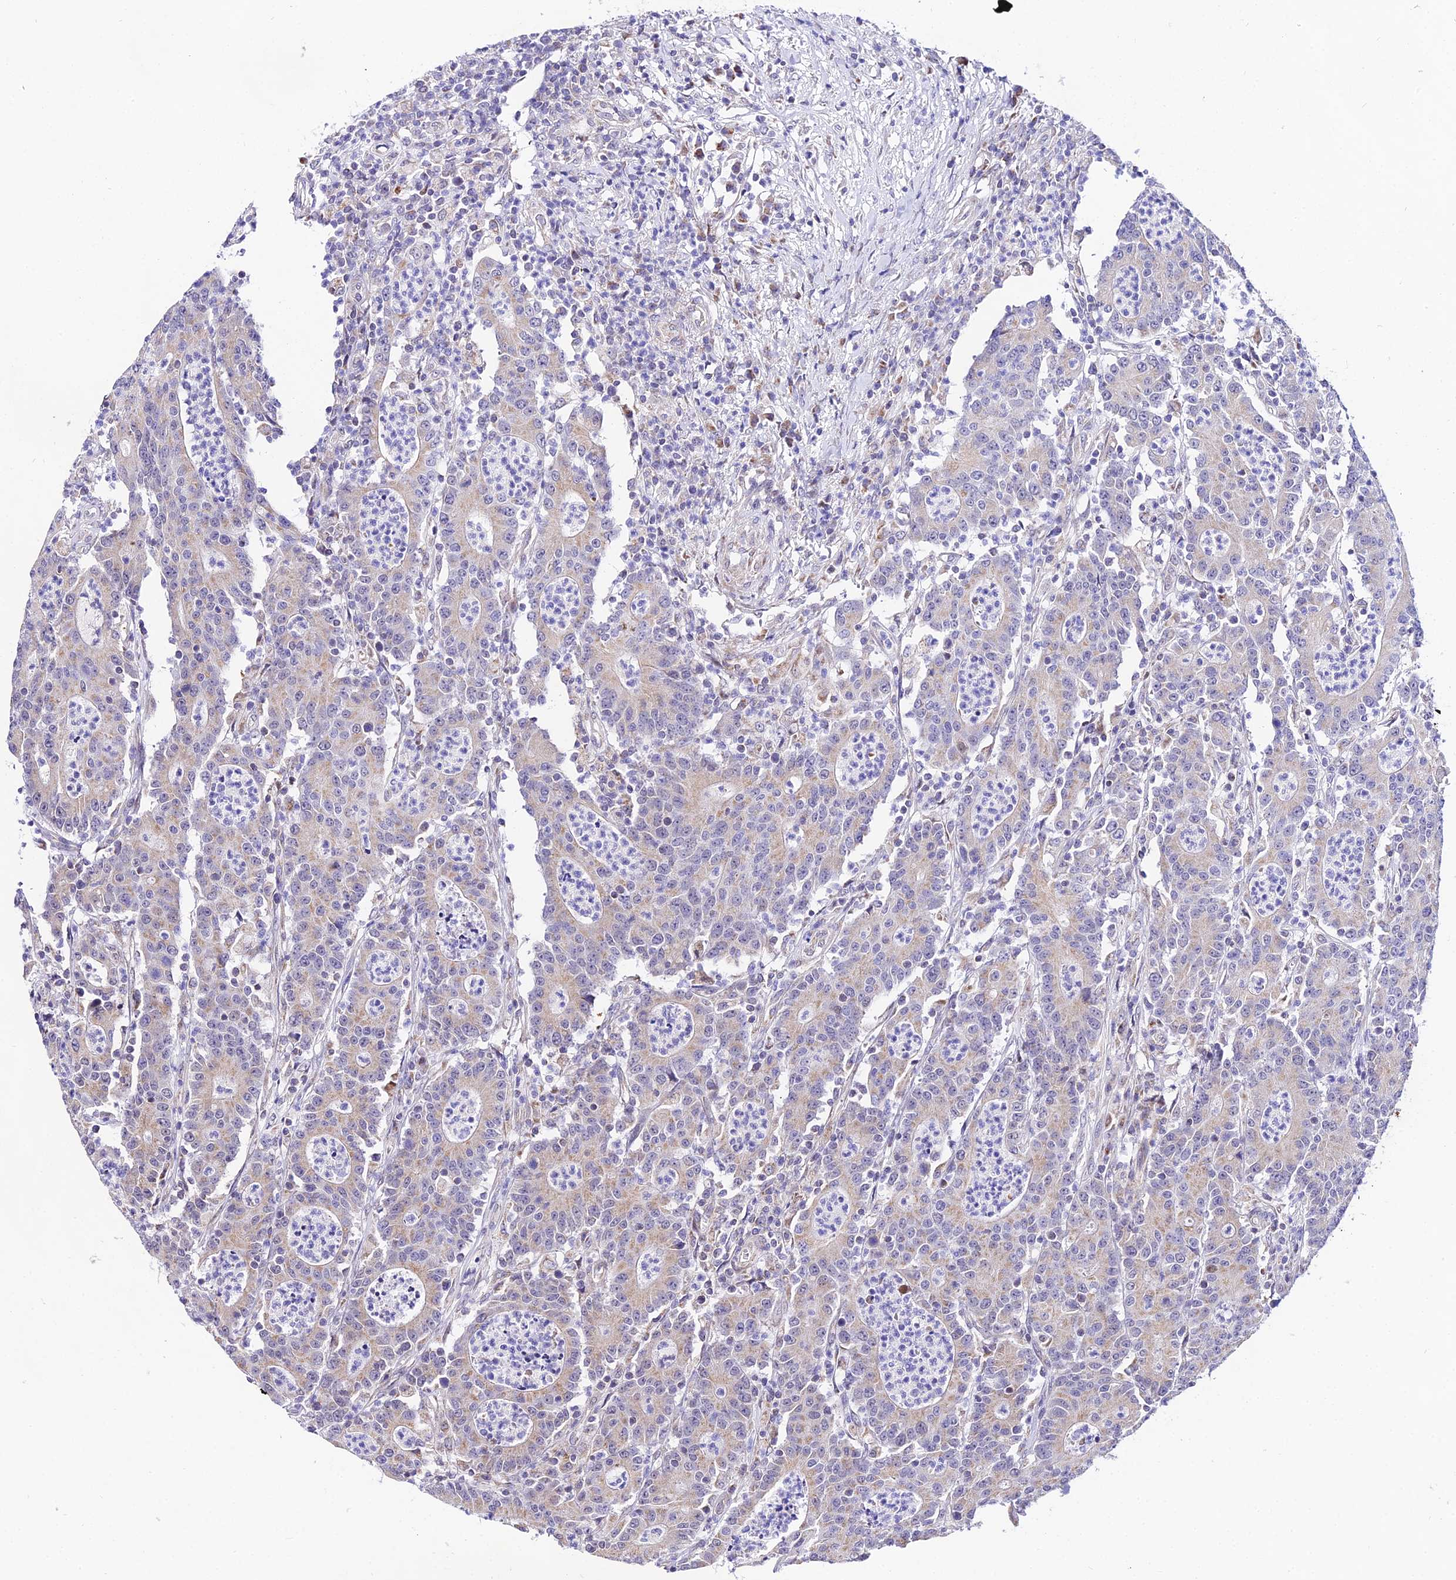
{"staining": {"intensity": "weak", "quantity": "25%-75%", "location": "cytoplasmic/membranous"}, "tissue": "colorectal cancer", "cell_type": "Tumor cells", "image_type": "cancer", "snomed": [{"axis": "morphology", "description": "Adenocarcinoma, NOS"}, {"axis": "topography", "description": "Colon"}], "caption": "This micrograph demonstrates colorectal cancer (adenocarcinoma) stained with IHC to label a protein in brown. The cytoplasmic/membranous of tumor cells show weak positivity for the protein. Nuclei are counter-stained blue.", "gene": "ATP5PB", "patient": {"sex": "male", "age": 83}}